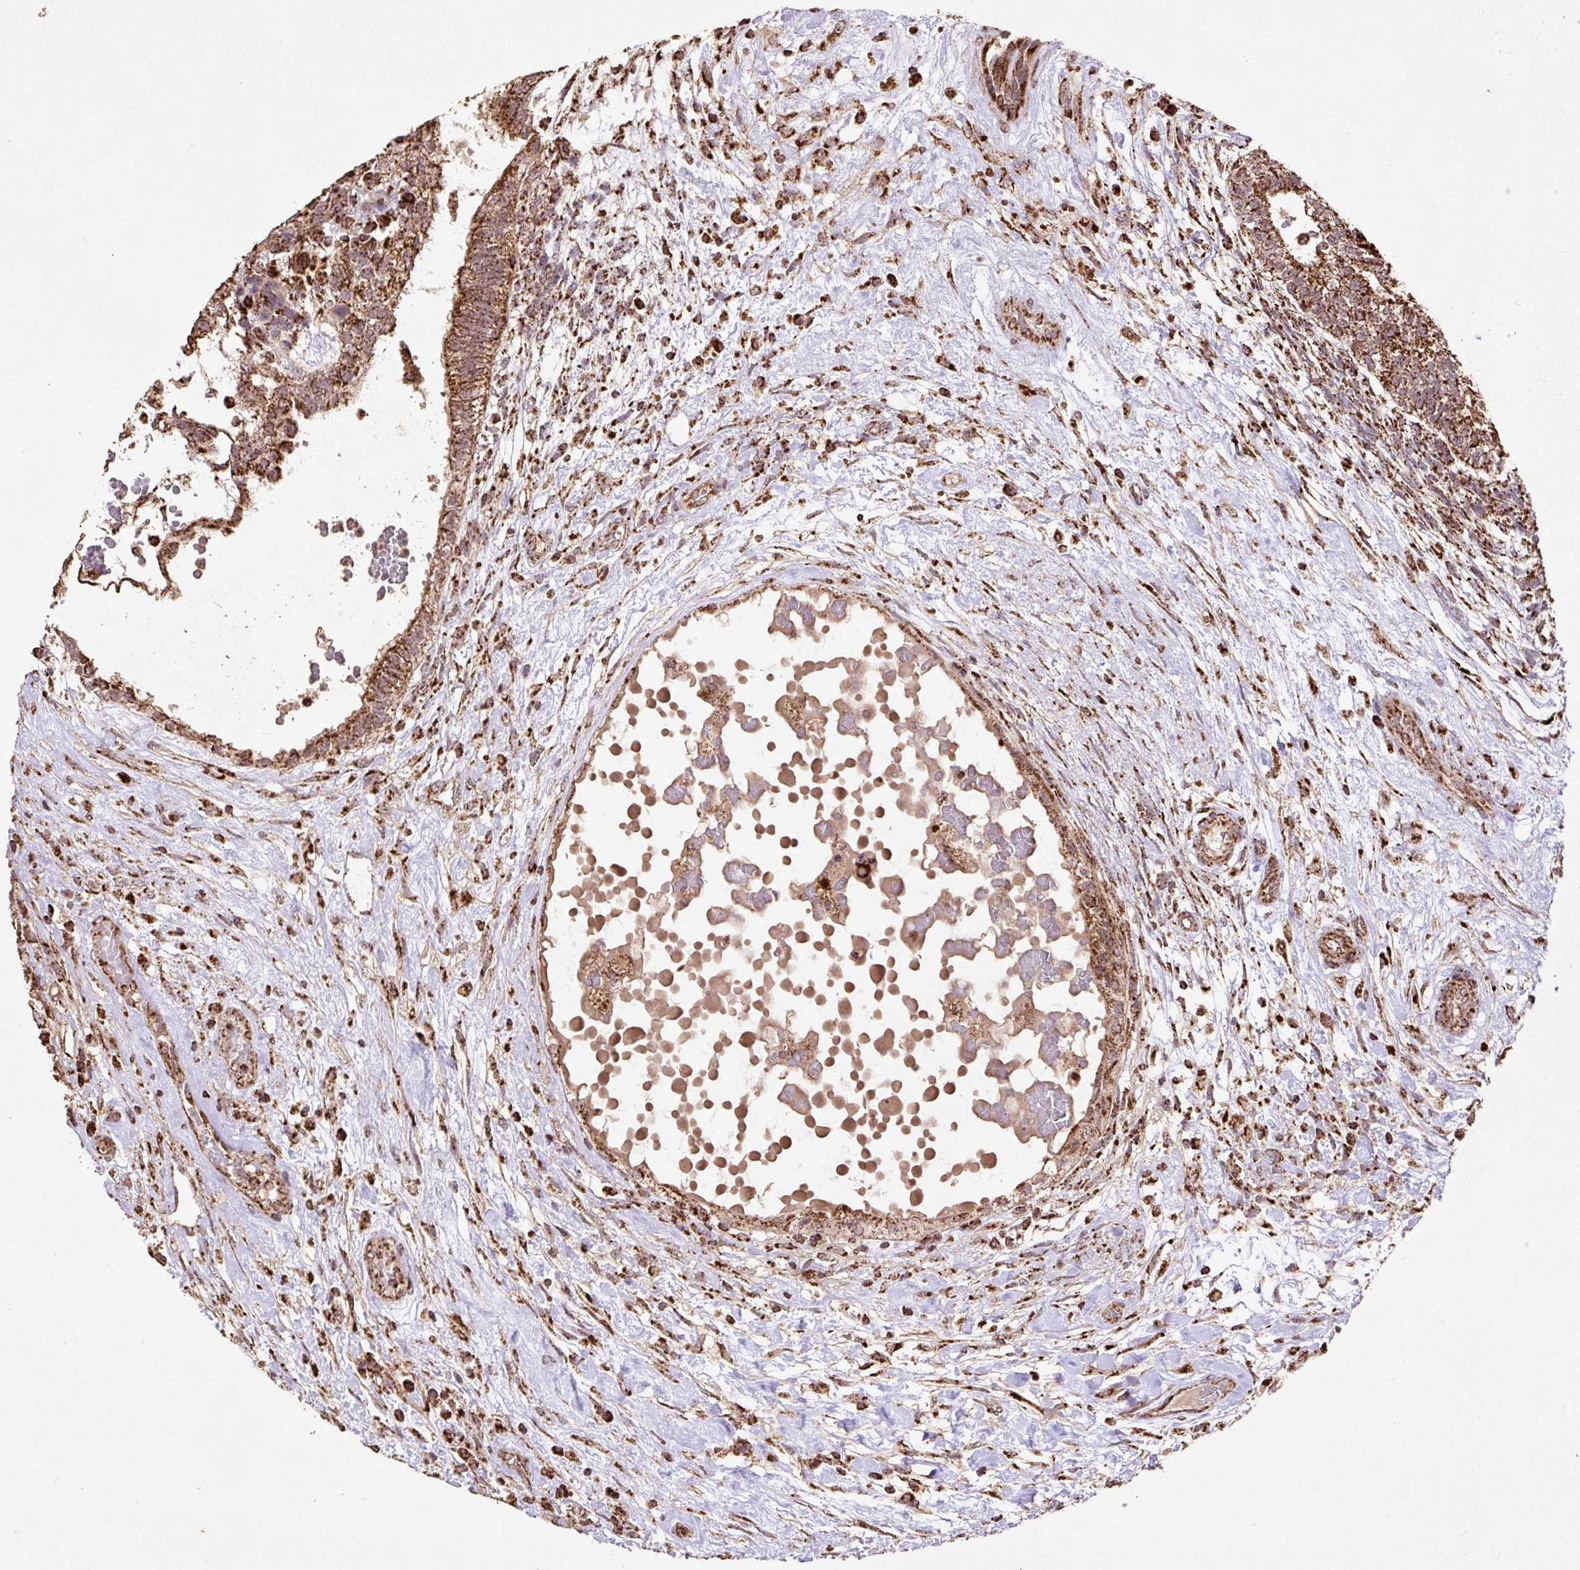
{"staining": {"intensity": "strong", "quantity": ">75%", "location": "cytoplasmic/membranous"}, "tissue": "testis cancer", "cell_type": "Tumor cells", "image_type": "cancer", "snomed": [{"axis": "morphology", "description": "Normal tissue, NOS"}, {"axis": "morphology", "description": "Carcinoma, Embryonal, NOS"}, {"axis": "topography", "description": "Testis"}], "caption": "A high amount of strong cytoplasmic/membranous staining is seen in about >75% of tumor cells in embryonal carcinoma (testis) tissue.", "gene": "ATP5F1A", "patient": {"sex": "male", "age": 32}}